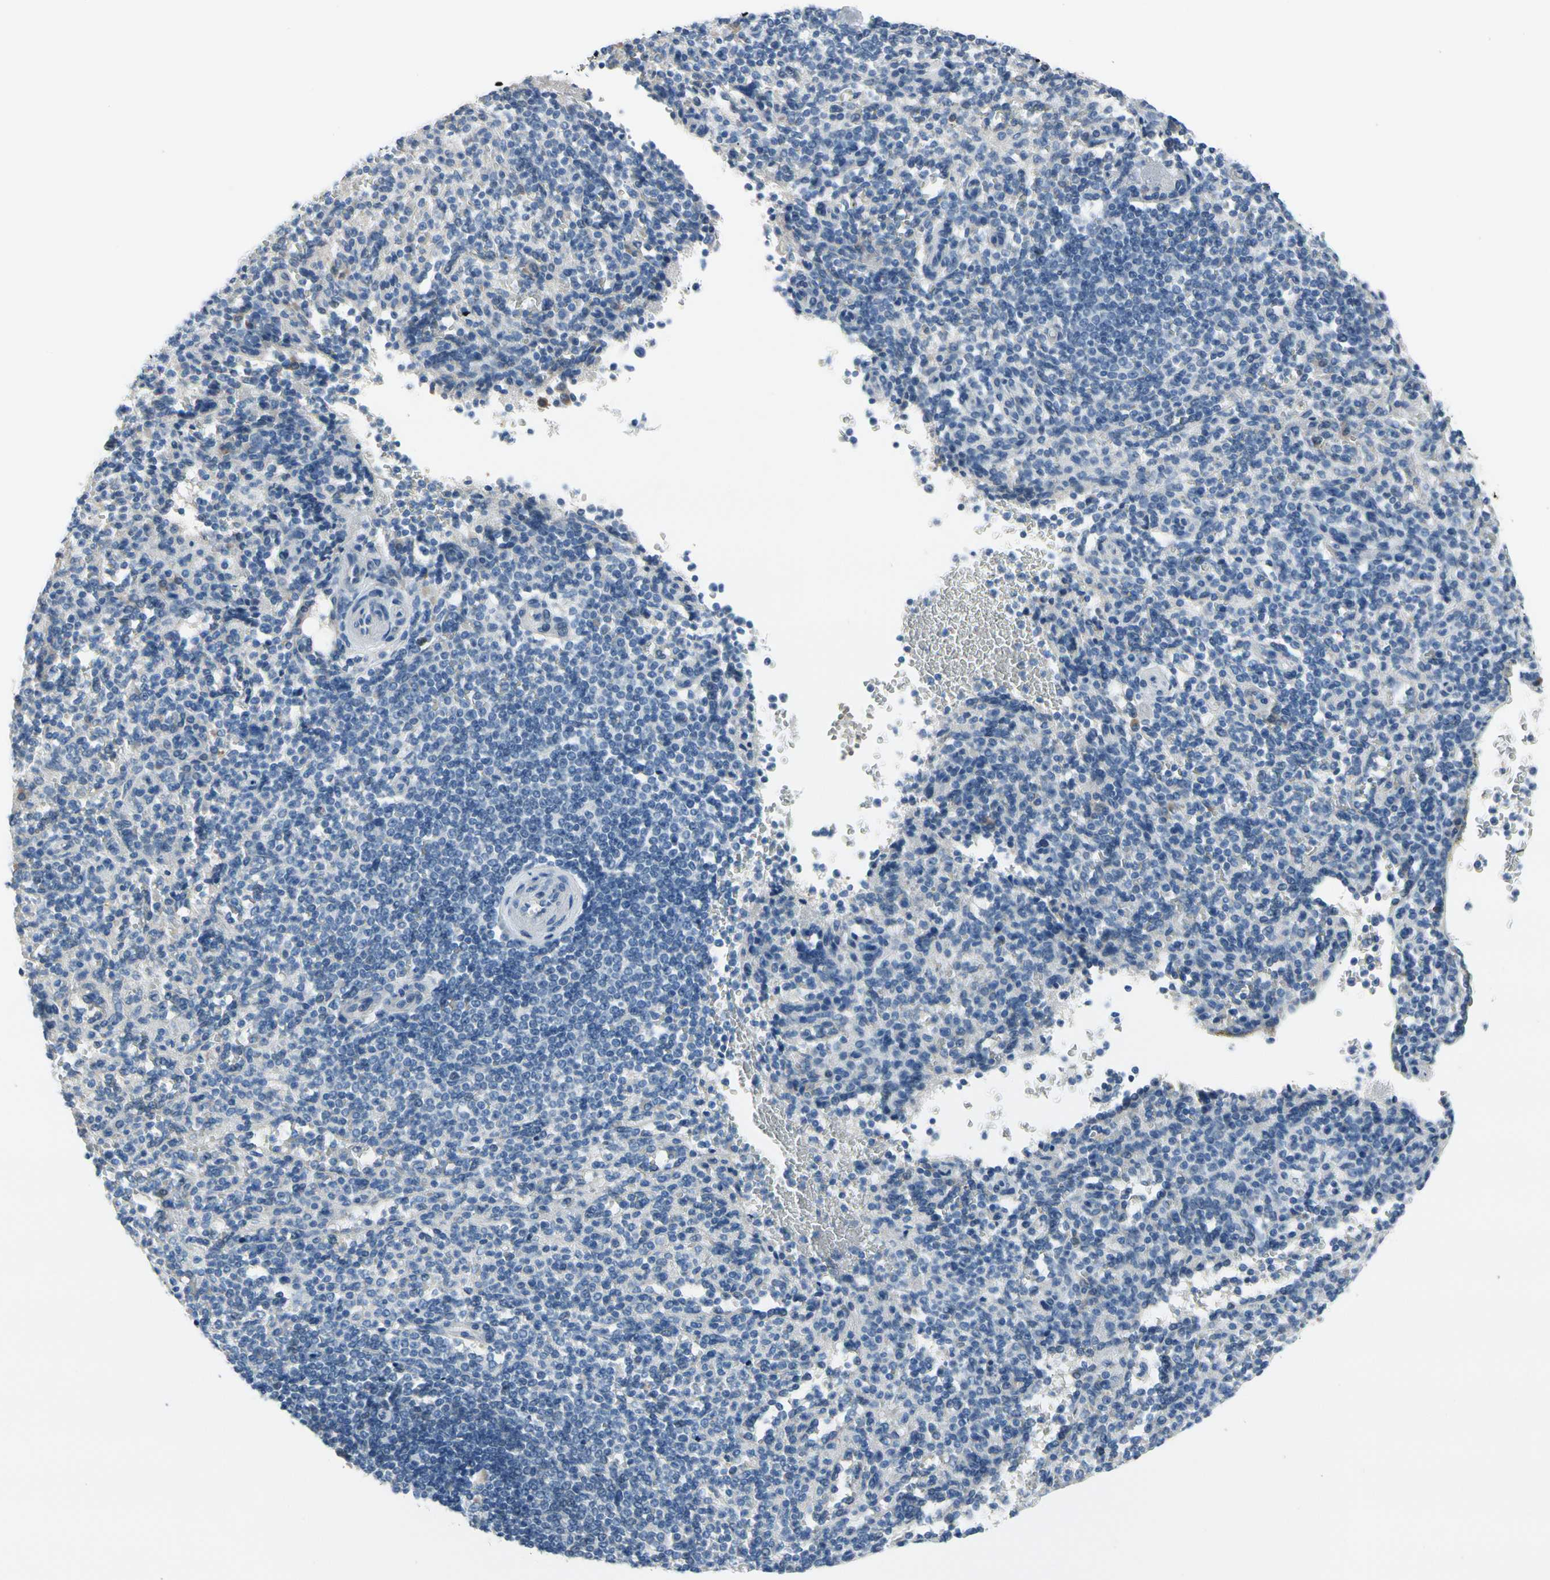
{"staining": {"intensity": "negative", "quantity": "none", "location": "none"}, "tissue": "spleen", "cell_type": "Cells in red pulp", "image_type": "normal", "snomed": [{"axis": "morphology", "description": "Normal tissue, NOS"}, {"axis": "topography", "description": "Spleen"}], "caption": "Immunohistochemistry (IHC) histopathology image of benign human spleen stained for a protein (brown), which reveals no positivity in cells in red pulp.", "gene": "MUC5B", "patient": {"sex": "female", "age": 74}}